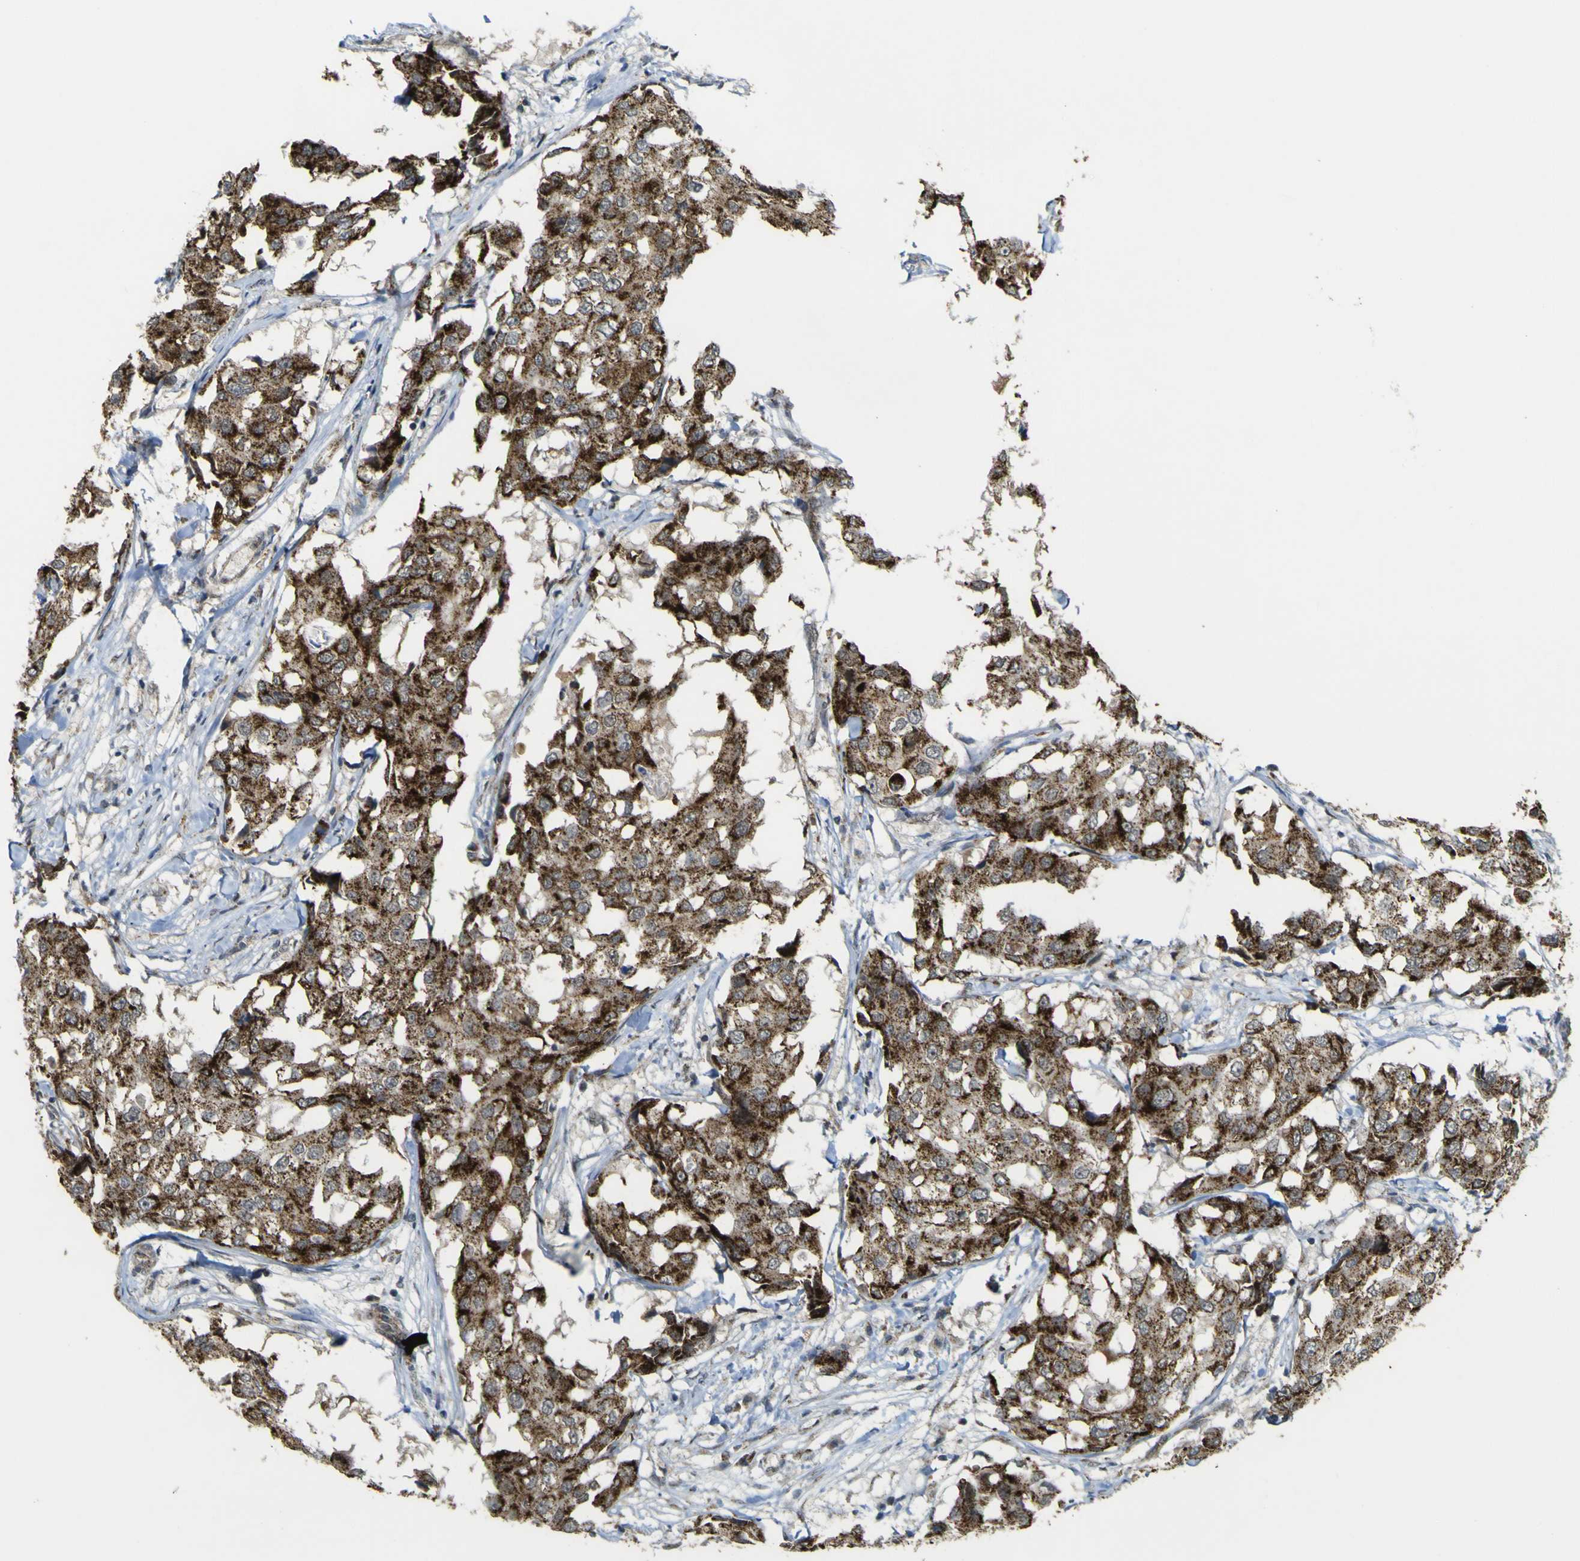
{"staining": {"intensity": "strong", "quantity": ">75%", "location": "cytoplasmic/membranous"}, "tissue": "breast cancer", "cell_type": "Tumor cells", "image_type": "cancer", "snomed": [{"axis": "morphology", "description": "Duct carcinoma"}, {"axis": "topography", "description": "Breast"}], "caption": "Immunohistochemical staining of breast intraductal carcinoma shows strong cytoplasmic/membranous protein expression in approximately >75% of tumor cells.", "gene": "ACBD5", "patient": {"sex": "female", "age": 27}}